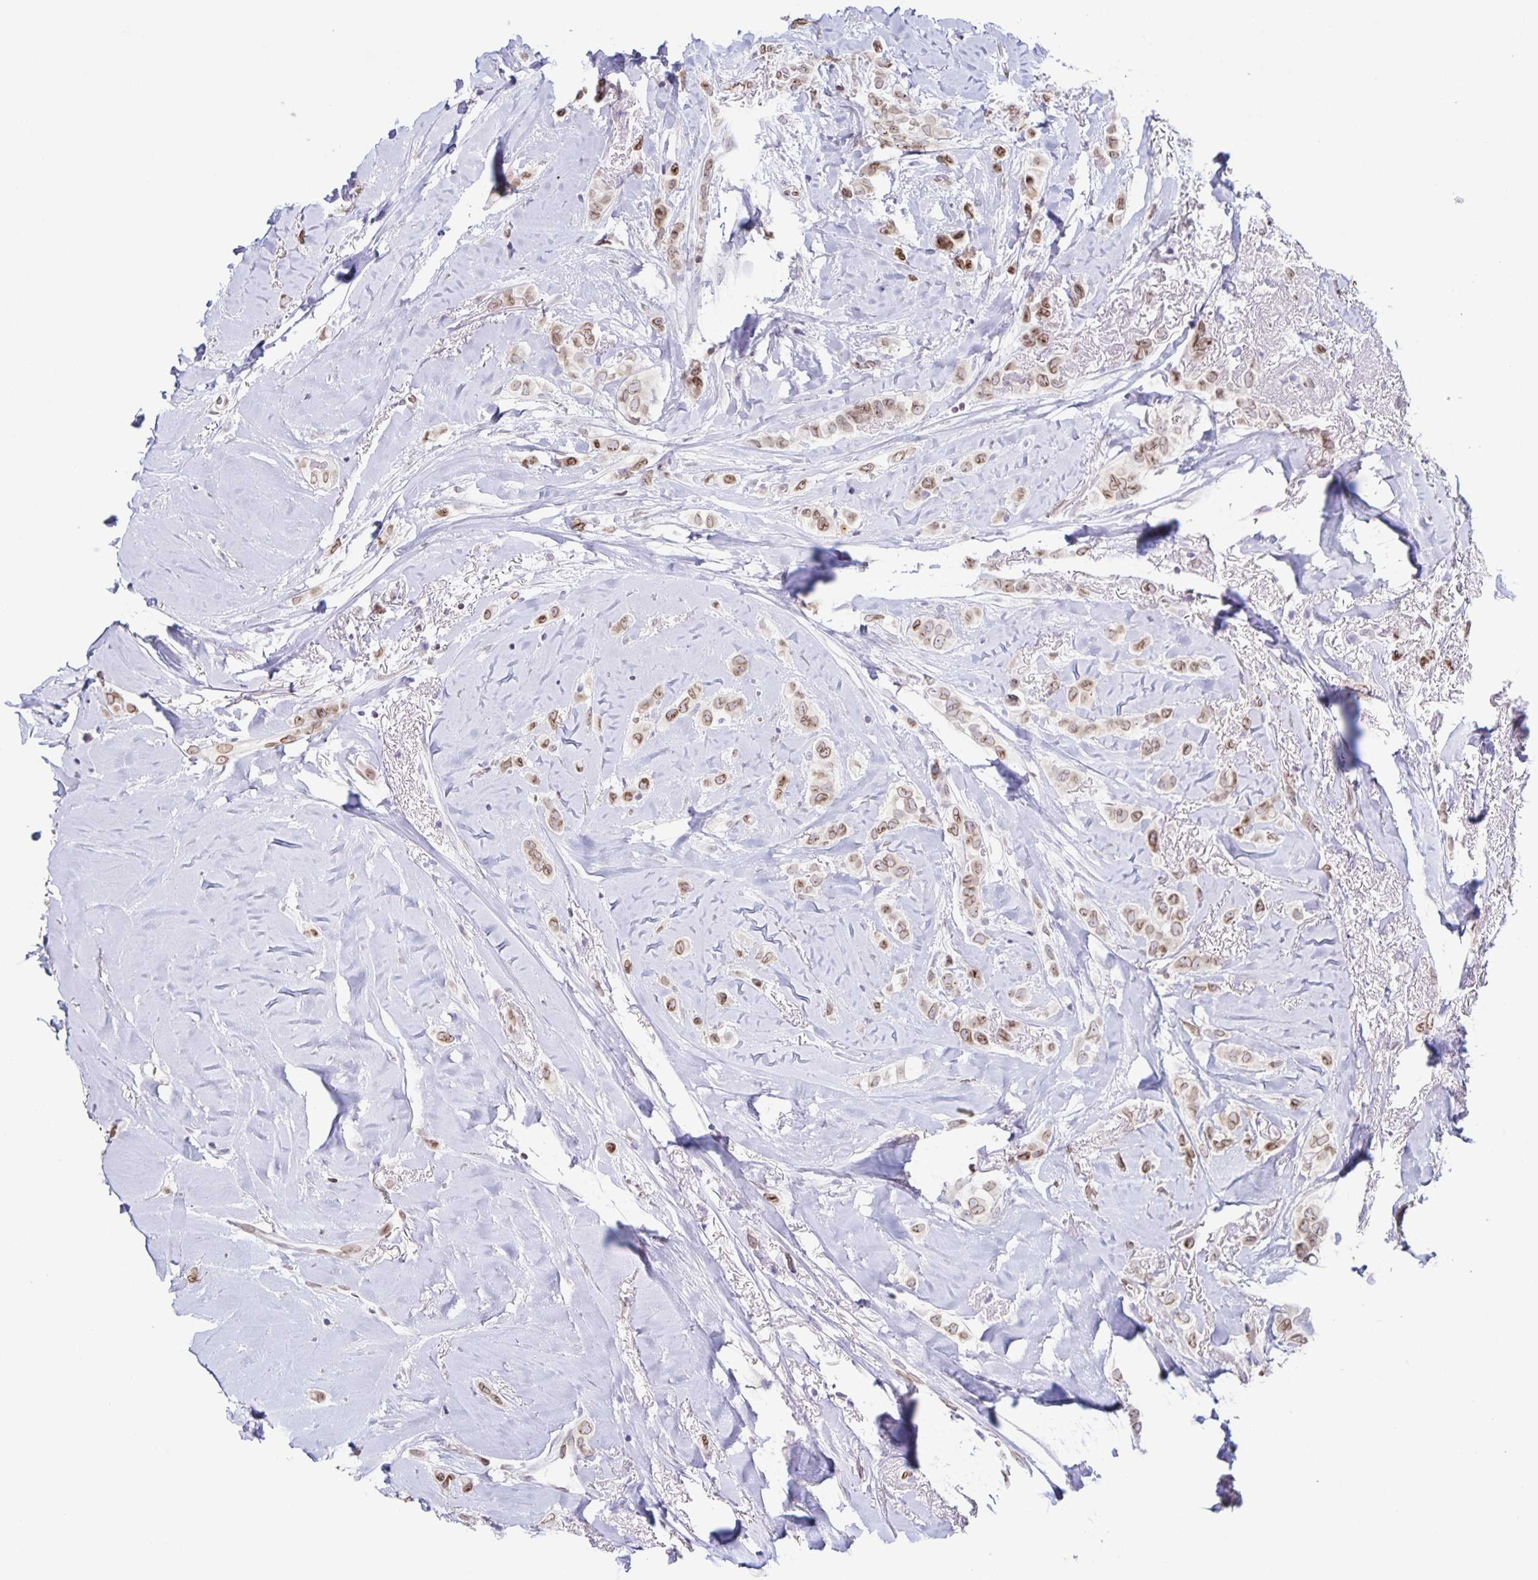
{"staining": {"intensity": "moderate", "quantity": ">75%", "location": "cytoplasmic/membranous,nuclear"}, "tissue": "breast cancer", "cell_type": "Tumor cells", "image_type": "cancer", "snomed": [{"axis": "morphology", "description": "Lobular carcinoma"}, {"axis": "topography", "description": "Breast"}], "caption": "Immunohistochemical staining of breast lobular carcinoma demonstrates medium levels of moderate cytoplasmic/membranous and nuclear protein expression in about >75% of tumor cells.", "gene": "SYNE2", "patient": {"sex": "female", "age": 66}}